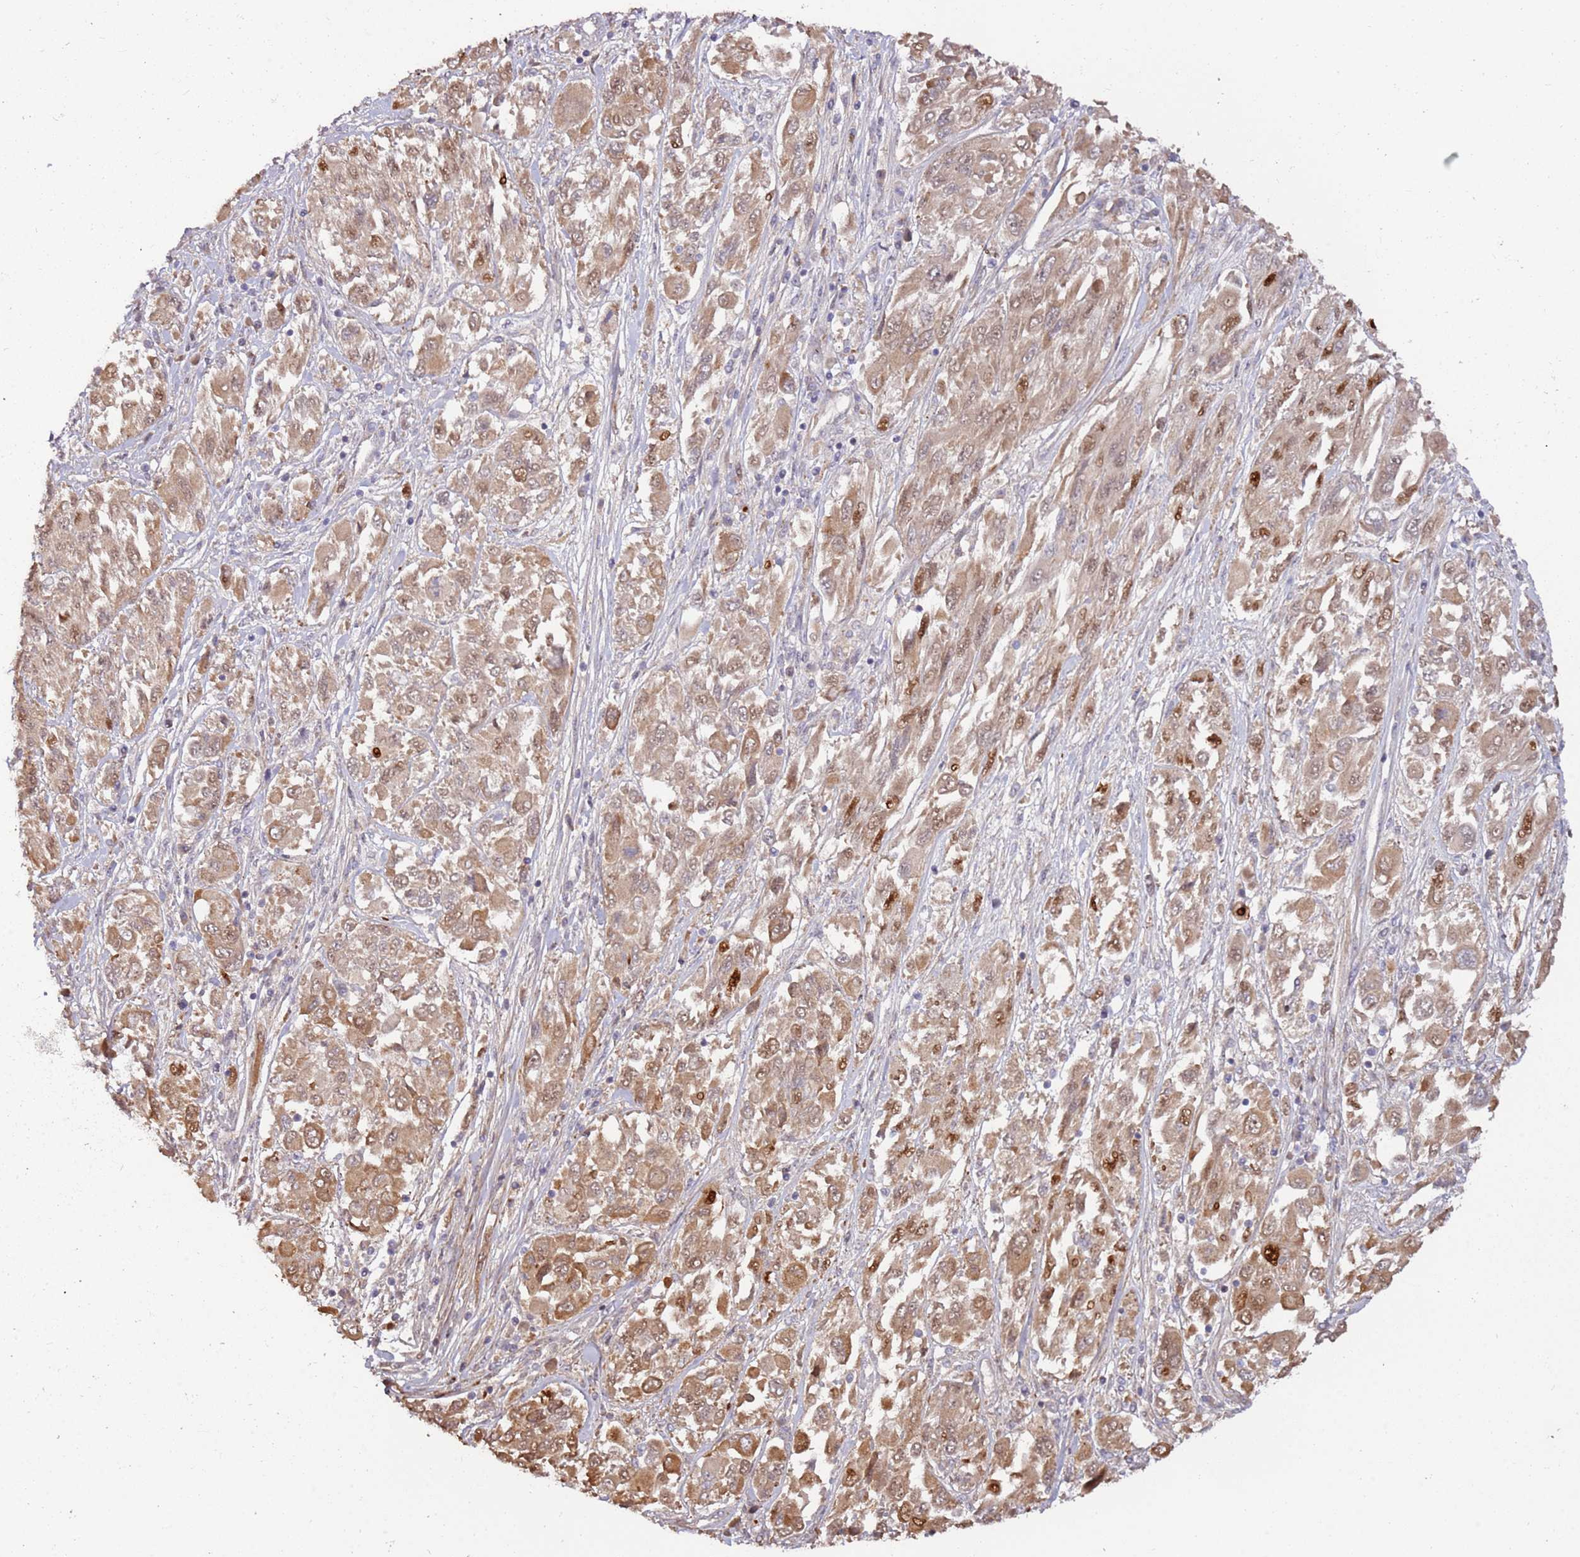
{"staining": {"intensity": "moderate", "quantity": ">75%", "location": "cytoplasmic/membranous,nuclear"}, "tissue": "melanoma", "cell_type": "Tumor cells", "image_type": "cancer", "snomed": [{"axis": "morphology", "description": "Malignant melanoma, NOS"}, {"axis": "topography", "description": "Skin"}], "caption": "Immunohistochemical staining of malignant melanoma reveals medium levels of moderate cytoplasmic/membranous and nuclear protein staining in about >75% of tumor cells. (Stains: DAB in brown, nuclei in blue, Microscopy: brightfield microscopy at high magnification).", "gene": "RHBDL1", "patient": {"sex": "female", "age": 91}}